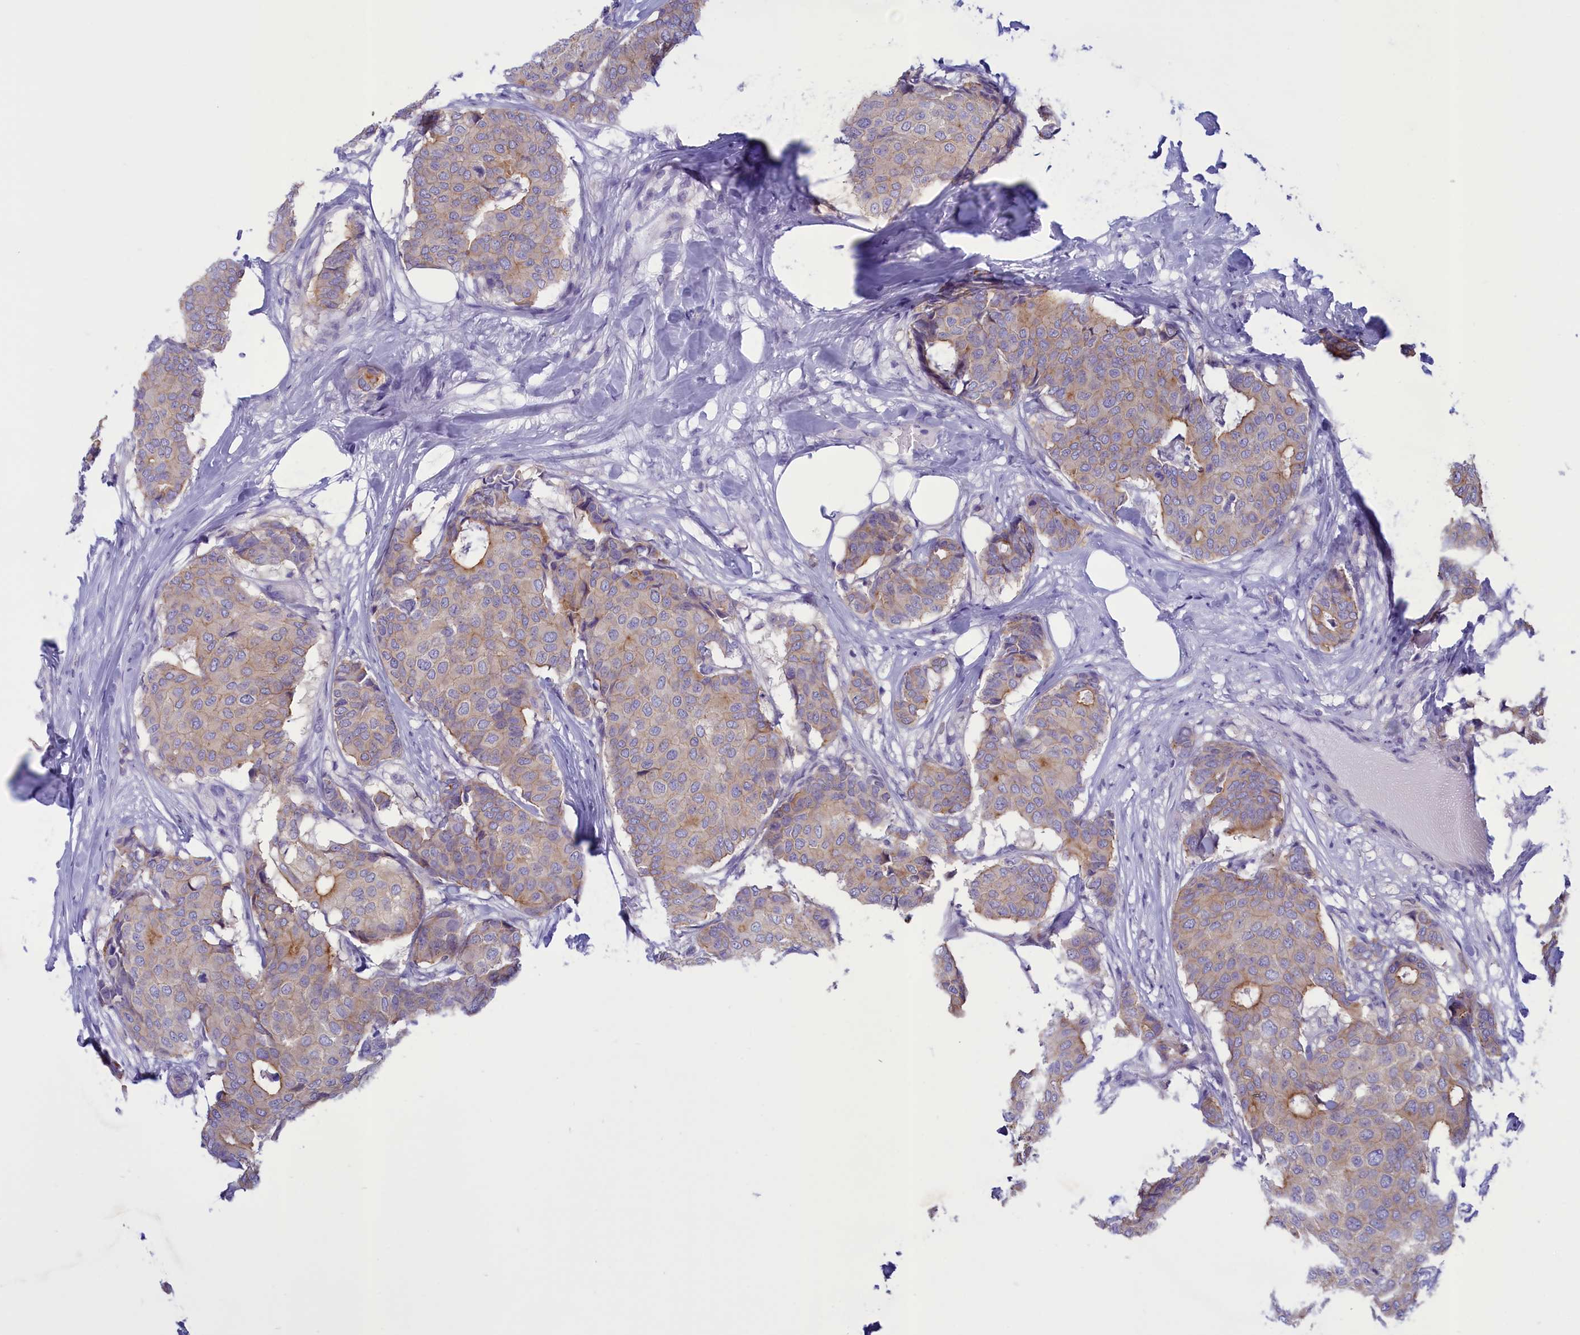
{"staining": {"intensity": "weak", "quantity": "<25%", "location": "cytoplasmic/membranous"}, "tissue": "breast cancer", "cell_type": "Tumor cells", "image_type": "cancer", "snomed": [{"axis": "morphology", "description": "Duct carcinoma"}, {"axis": "topography", "description": "Breast"}], "caption": "An image of human breast cancer (infiltrating ductal carcinoma) is negative for staining in tumor cells. (DAB immunohistochemistry (IHC) with hematoxylin counter stain).", "gene": "CORO2A", "patient": {"sex": "female", "age": 75}}